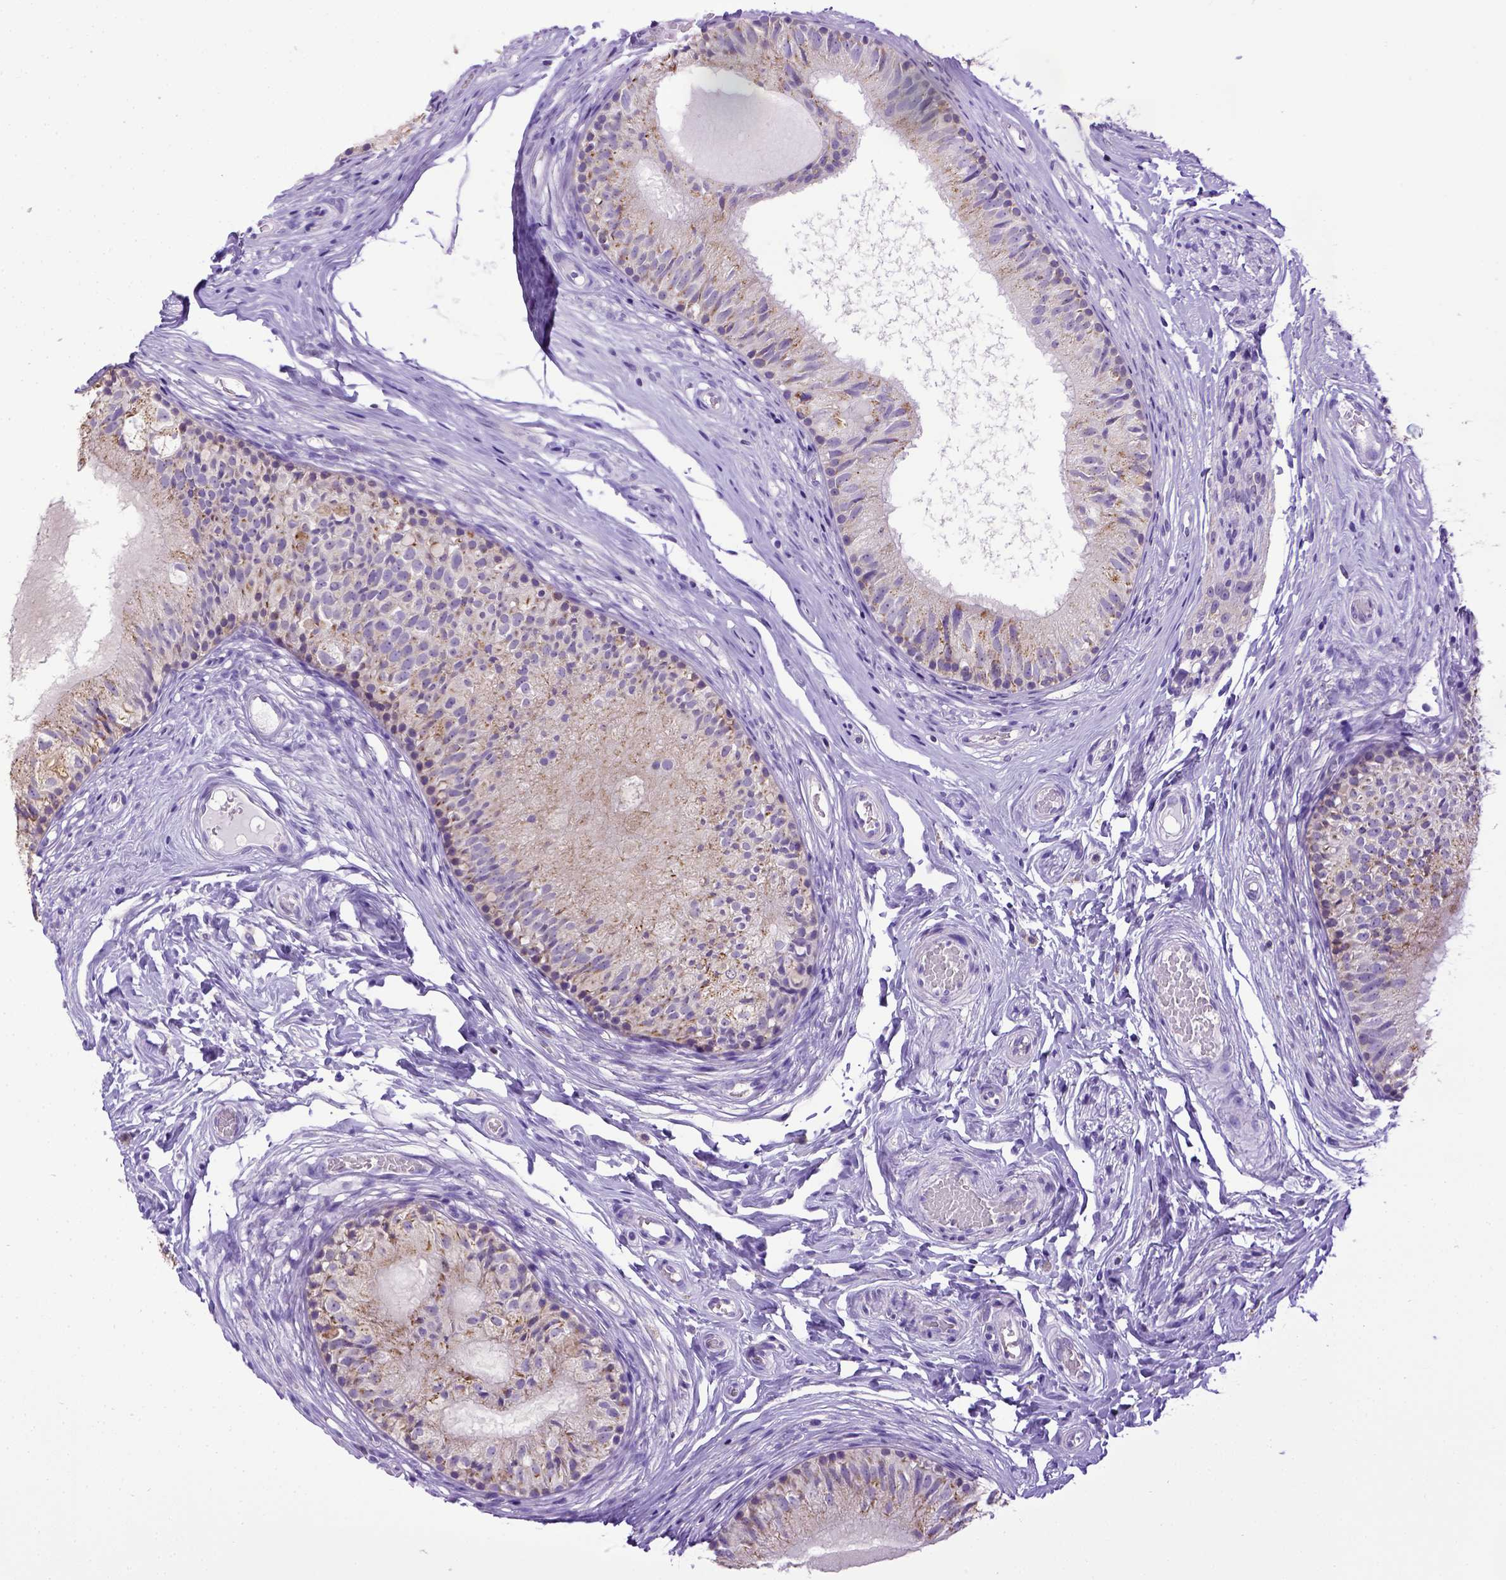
{"staining": {"intensity": "negative", "quantity": "none", "location": "none"}, "tissue": "epididymis", "cell_type": "Glandular cells", "image_type": "normal", "snomed": [{"axis": "morphology", "description": "Normal tissue, NOS"}, {"axis": "topography", "description": "Epididymis"}], "caption": "The micrograph displays no significant expression in glandular cells of epididymis. The staining is performed using DAB (3,3'-diaminobenzidine) brown chromogen with nuclei counter-stained in using hematoxylin.", "gene": "SPEF1", "patient": {"sex": "male", "age": 29}}